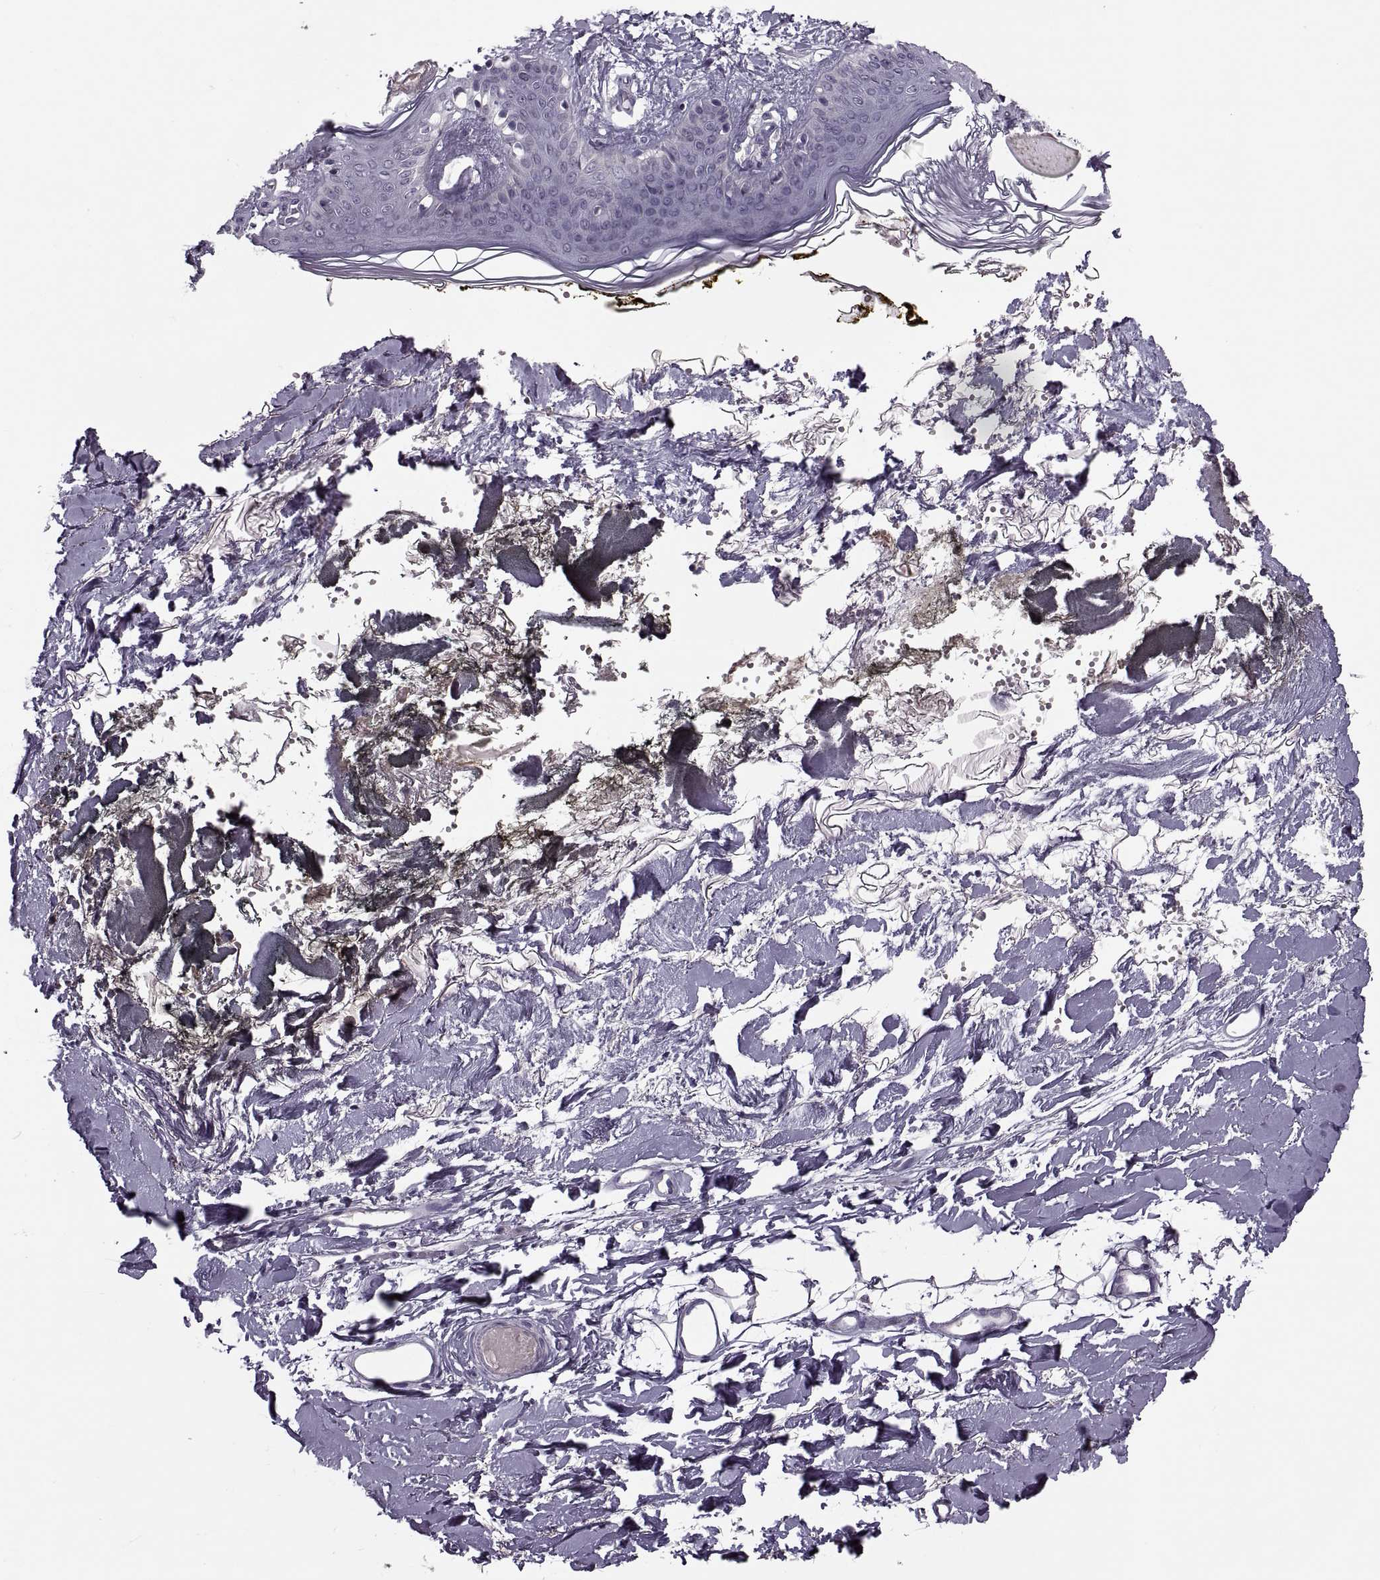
{"staining": {"intensity": "negative", "quantity": "none", "location": "none"}, "tissue": "skin", "cell_type": "Fibroblasts", "image_type": "normal", "snomed": [{"axis": "morphology", "description": "Normal tissue, NOS"}, {"axis": "topography", "description": "Skin"}], "caption": "Immunohistochemistry (IHC) photomicrograph of normal skin stained for a protein (brown), which displays no staining in fibroblasts. Nuclei are stained in blue.", "gene": "CACNA1F", "patient": {"sex": "female", "age": 34}}